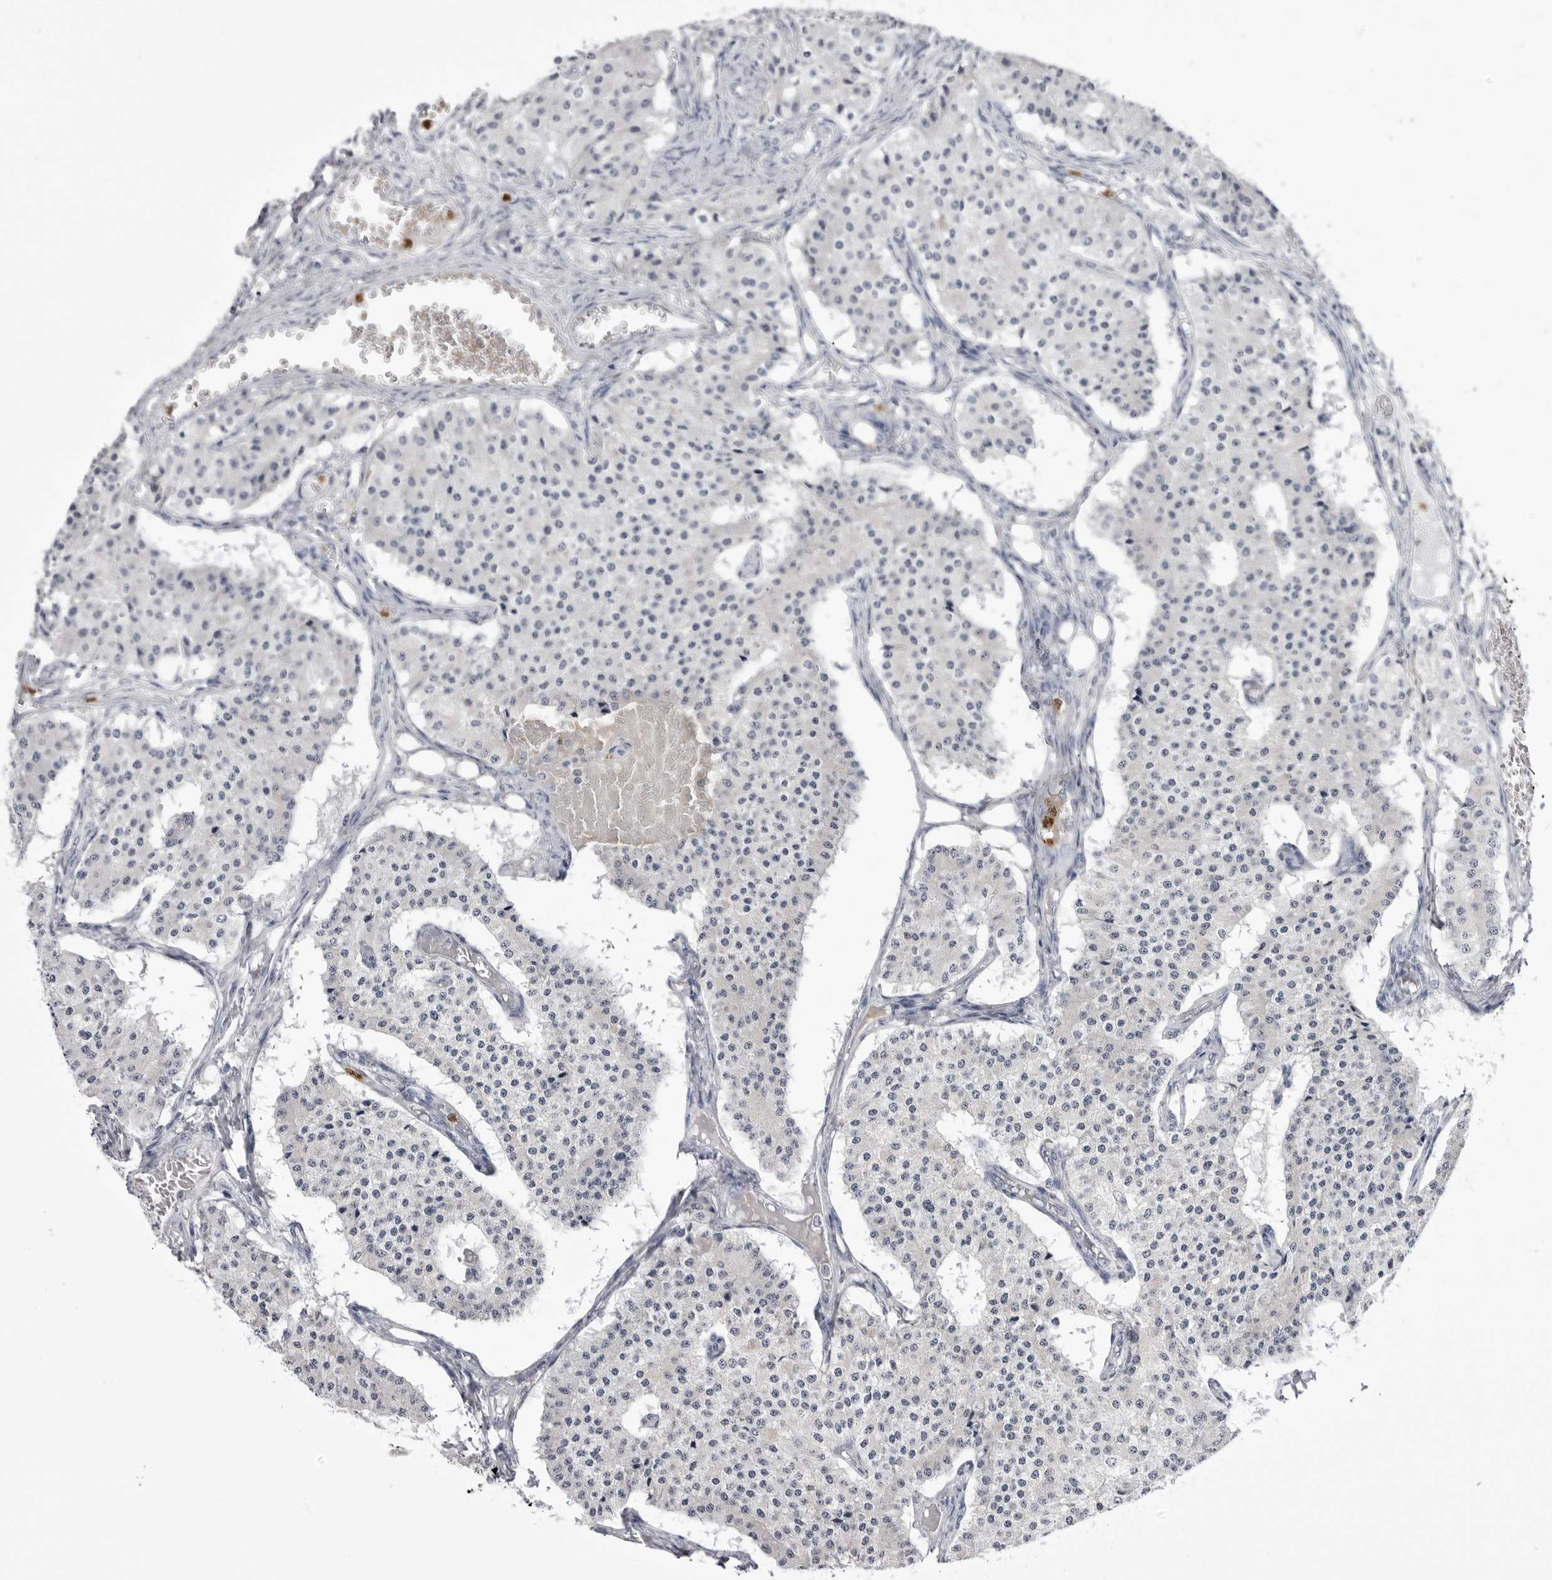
{"staining": {"intensity": "negative", "quantity": "none", "location": "none"}, "tissue": "carcinoid", "cell_type": "Tumor cells", "image_type": "cancer", "snomed": [{"axis": "morphology", "description": "Carcinoid, malignant, NOS"}, {"axis": "topography", "description": "Colon"}], "caption": "Tumor cells are negative for brown protein staining in malignant carcinoid. (IHC, brightfield microscopy, high magnification).", "gene": "STAP2", "patient": {"sex": "female", "age": 52}}